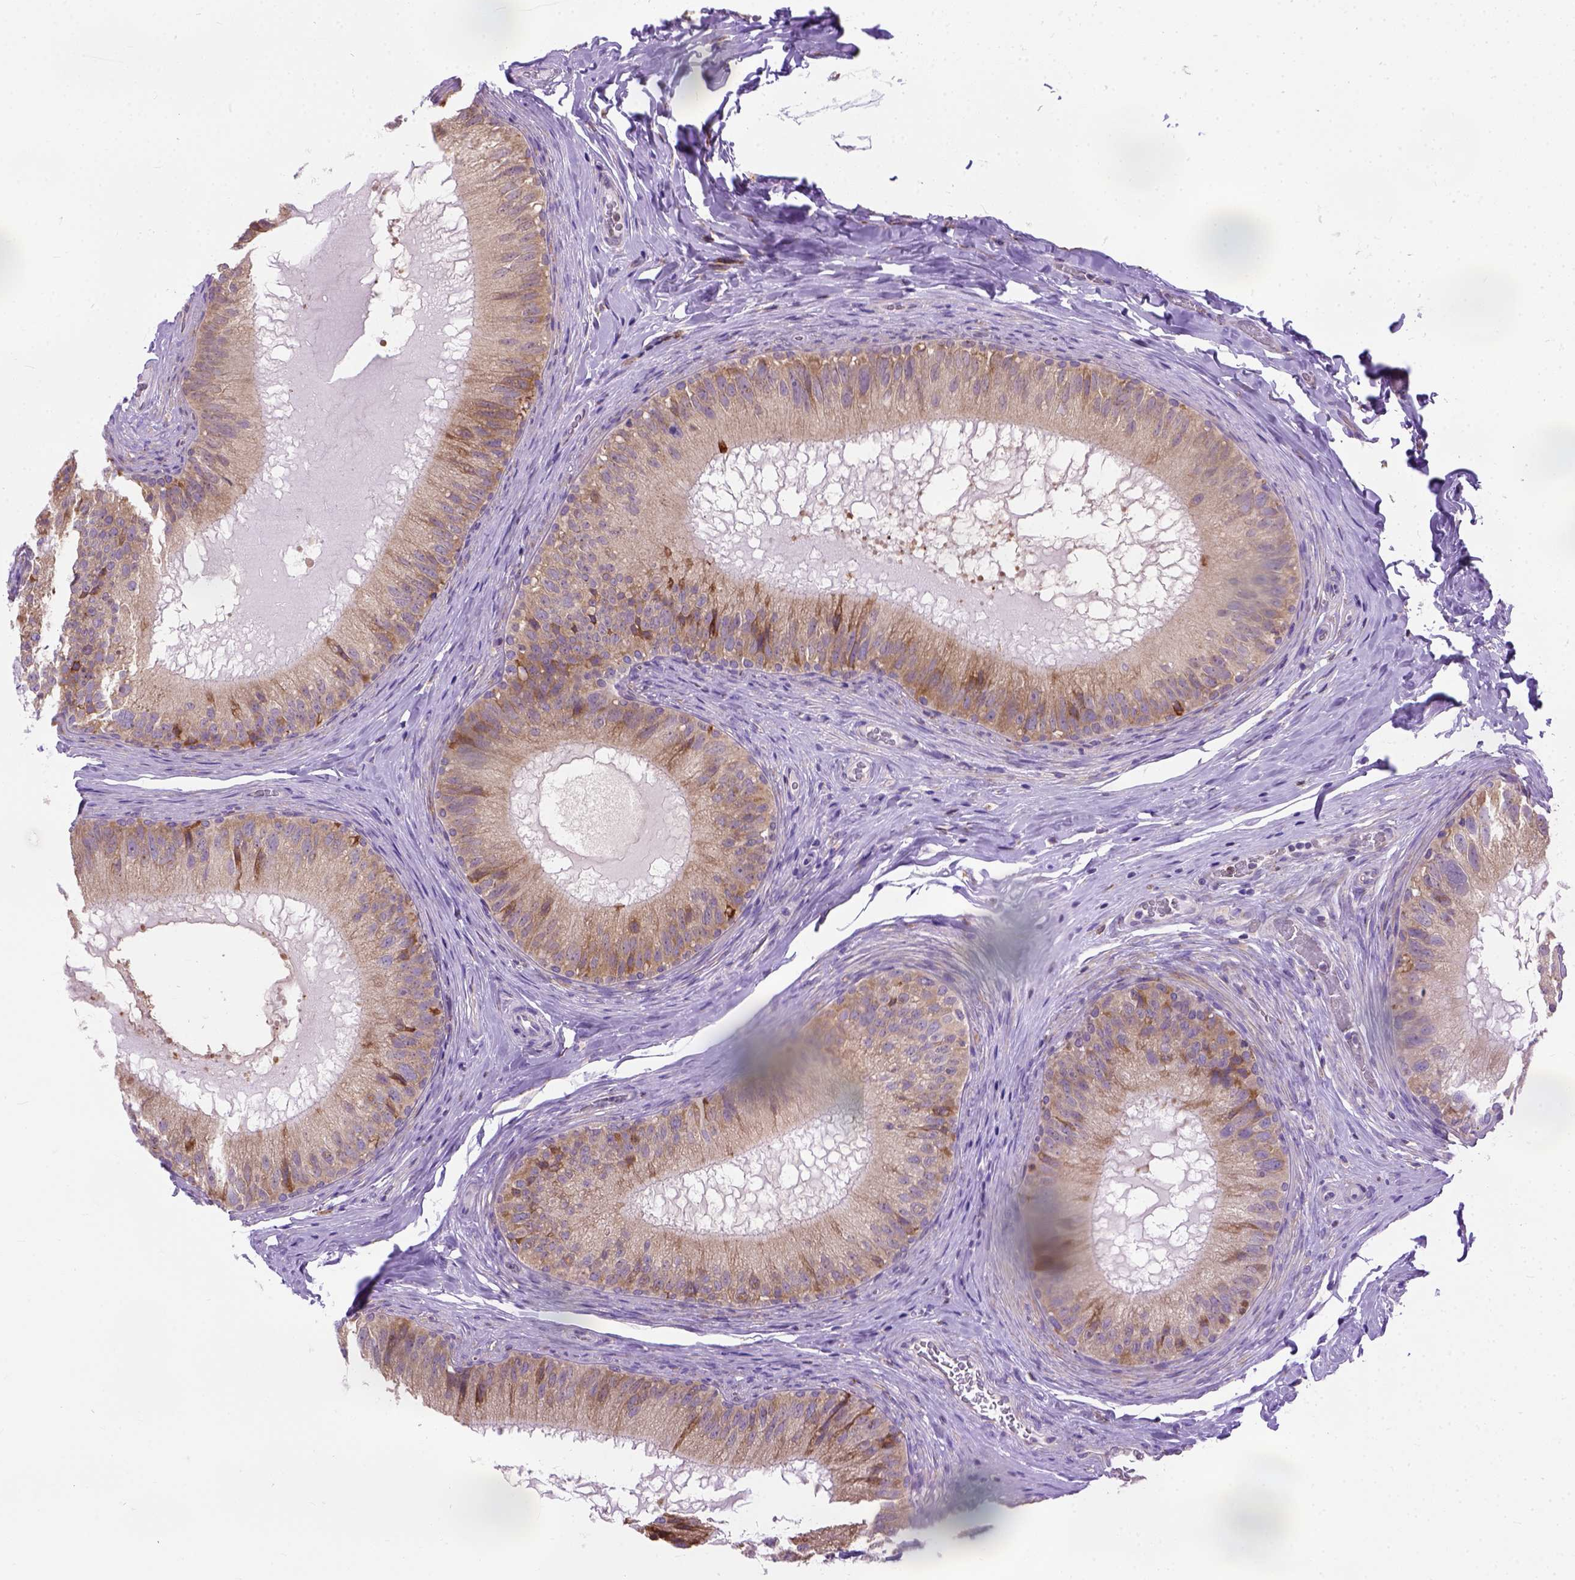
{"staining": {"intensity": "strong", "quantity": "<25%", "location": "cytoplasmic/membranous"}, "tissue": "epididymis", "cell_type": "Glandular cells", "image_type": "normal", "snomed": [{"axis": "morphology", "description": "Normal tissue, NOS"}, {"axis": "topography", "description": "Epididymis"}], "caption": "Protein expression analysis of unremarkable human epididymis reveals strong cytoplasmic/membranous staining in approximately <25% of glandular cells. The staining was performed using DAB, with brown indicating positive protein expression. Nuclei are stained blue with hematoxylin.", "gene": "PLK4", "patient": {"sex": "male", "age": 34}}